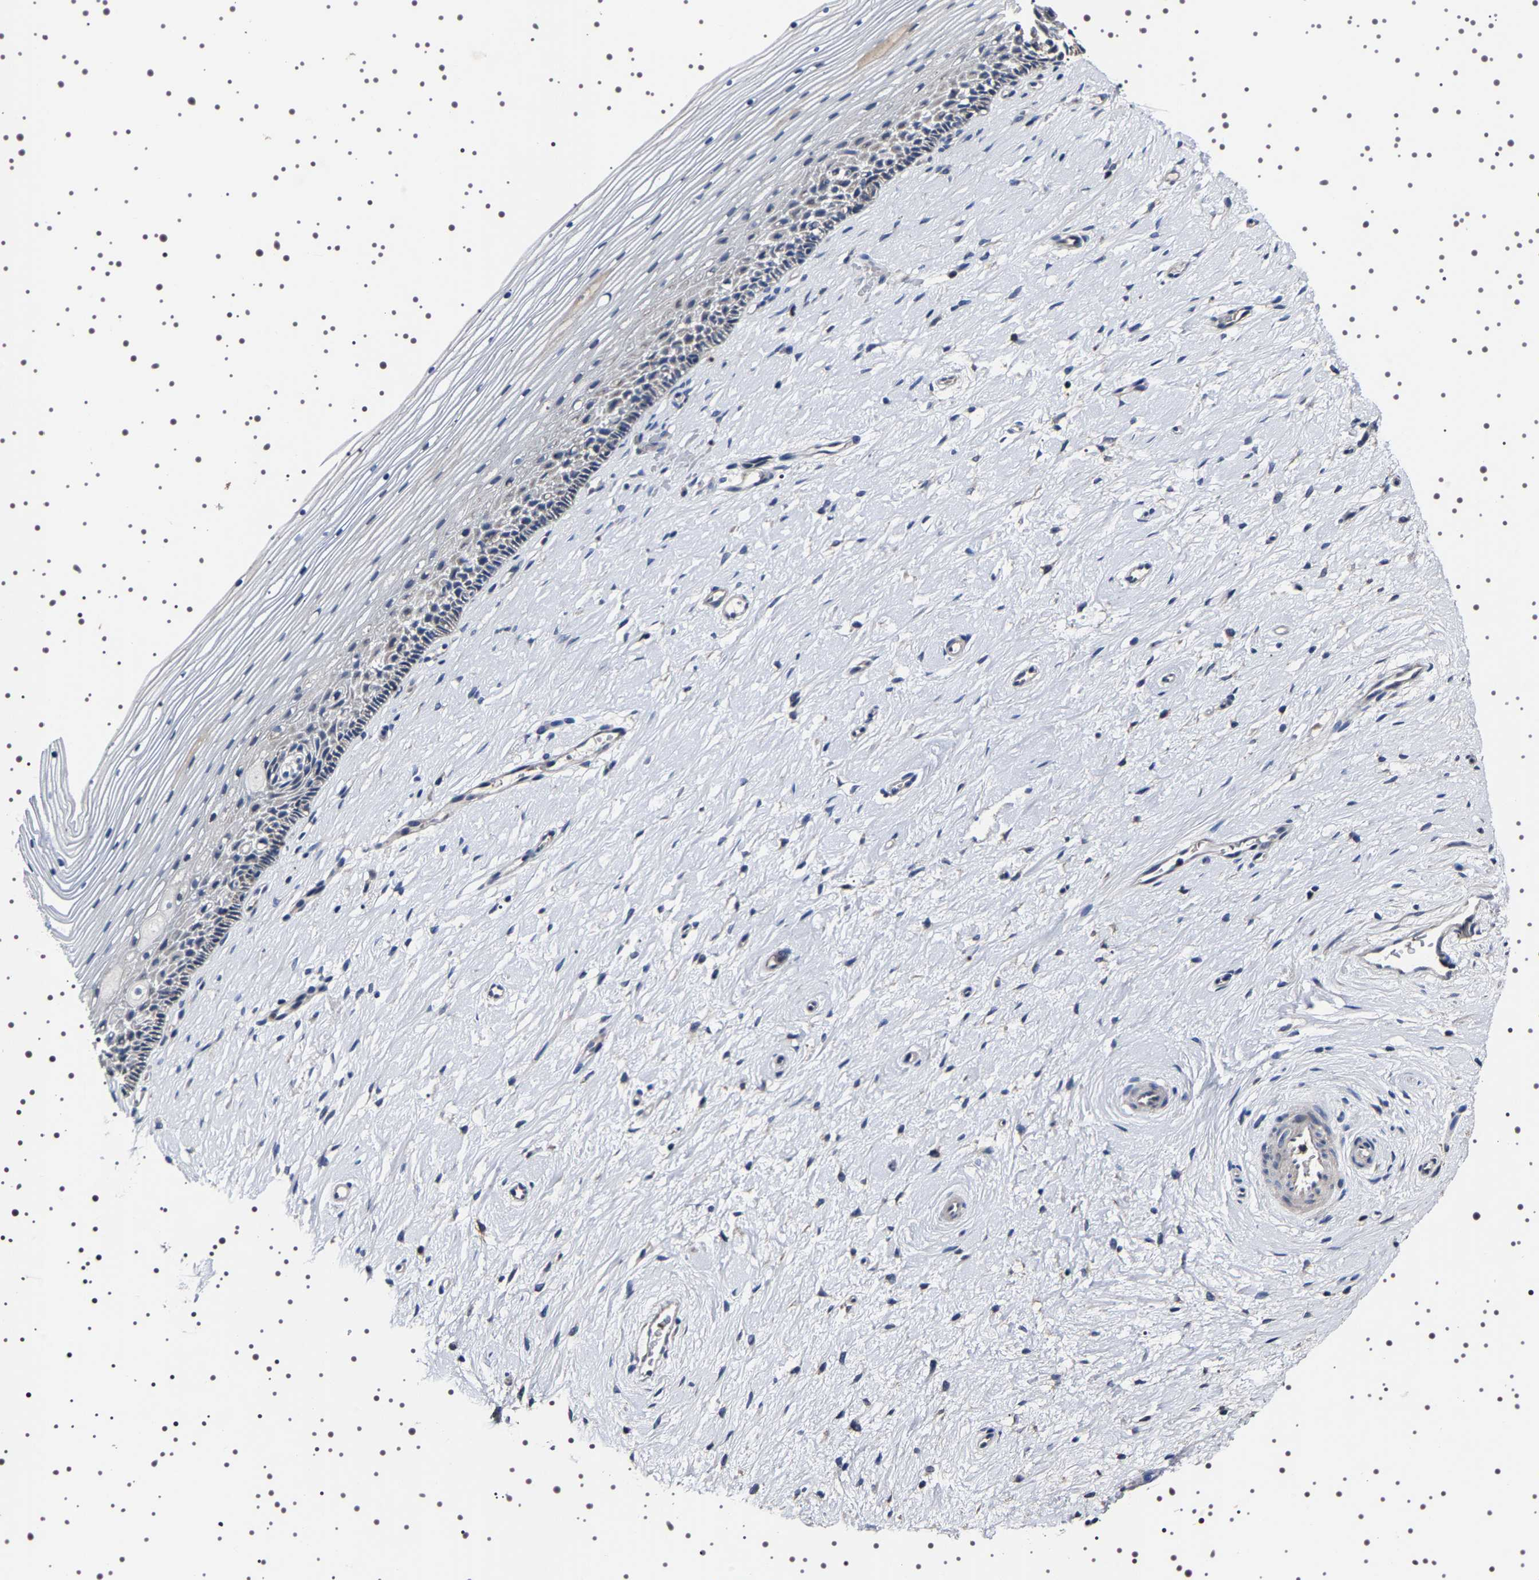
{"staining": {"intensity": "weak", "quantity": "25%-75%", "location": "cytoplasmic/membranous"}, "tissue": "cervix", "cell_type": "Squamous epithelial cells", "image_type": "normal", "snomed": [{"axis": "morphology", "description": "Normal tissue, NOS"}, {"axis": "topography", "description": "Cervix"}], "caption": "Weak cytoplasmic/membranous expression is present in approximately 25%-75% of squamous epithelial cells in unremarkable cervix. (IHC, brightfield microscopy, high magnification).", "gene": "TARBP1", "patient": {"sex": "female", "age": 39}}